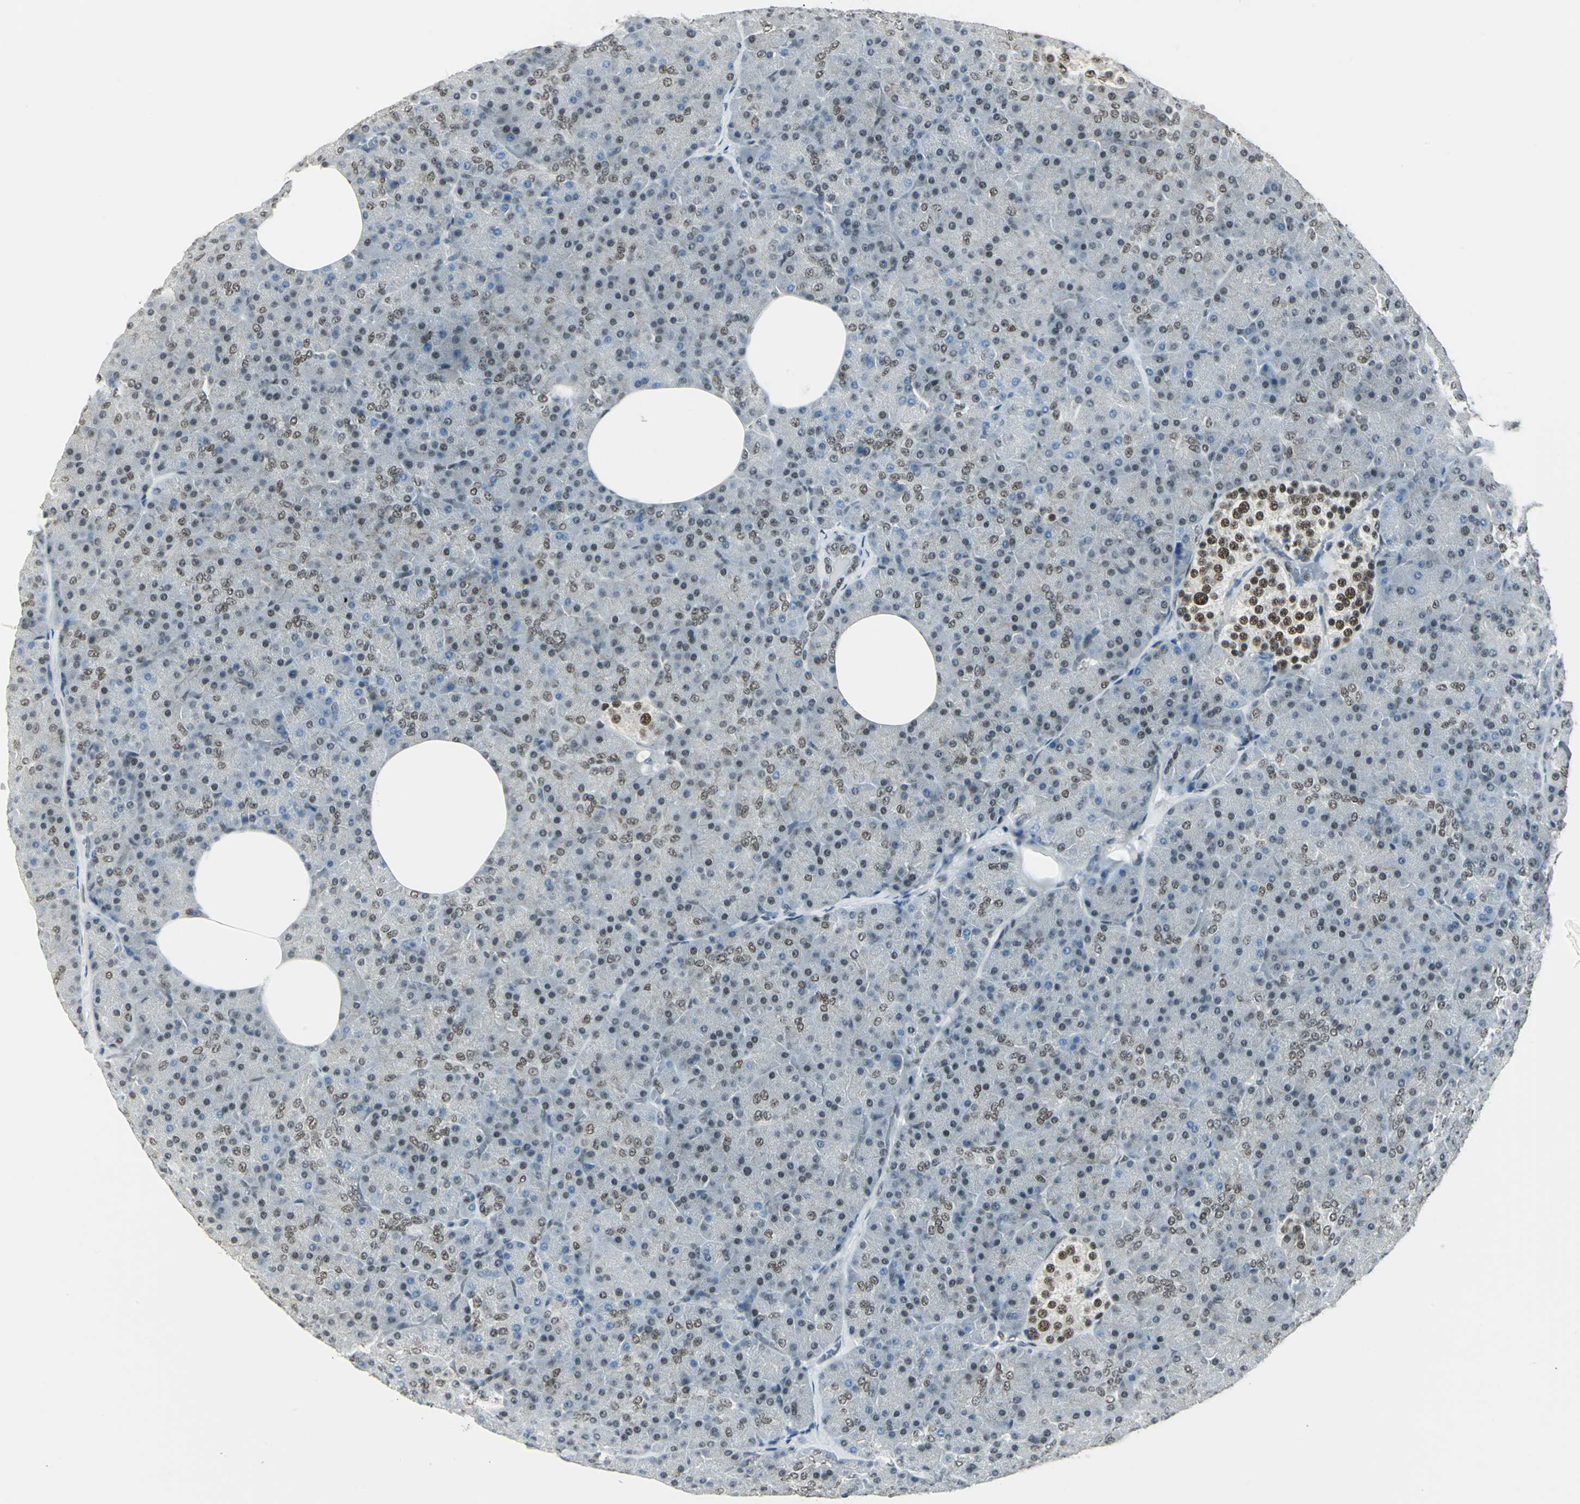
{"staining": {"intensity": "moderate", "quantity": ">75%", "location": "nuclear"}, "tissue": "pancreas", "cell_type": "Exocrine glandular cells", "image_type": "normal", "snomed": [{"axis": "morphology", "description": "Normal tissue, NOS"}, {"axis": "topography", "description": "Pancreas"}], "caption": "An image showing moderate nuclear expression in about >75% of exocrine glandular cells in normal pancreas, as visualized by brown immunohistochemical staining.", "gene": "ADNP", "patient": {"sex": "female", "age": 35}}